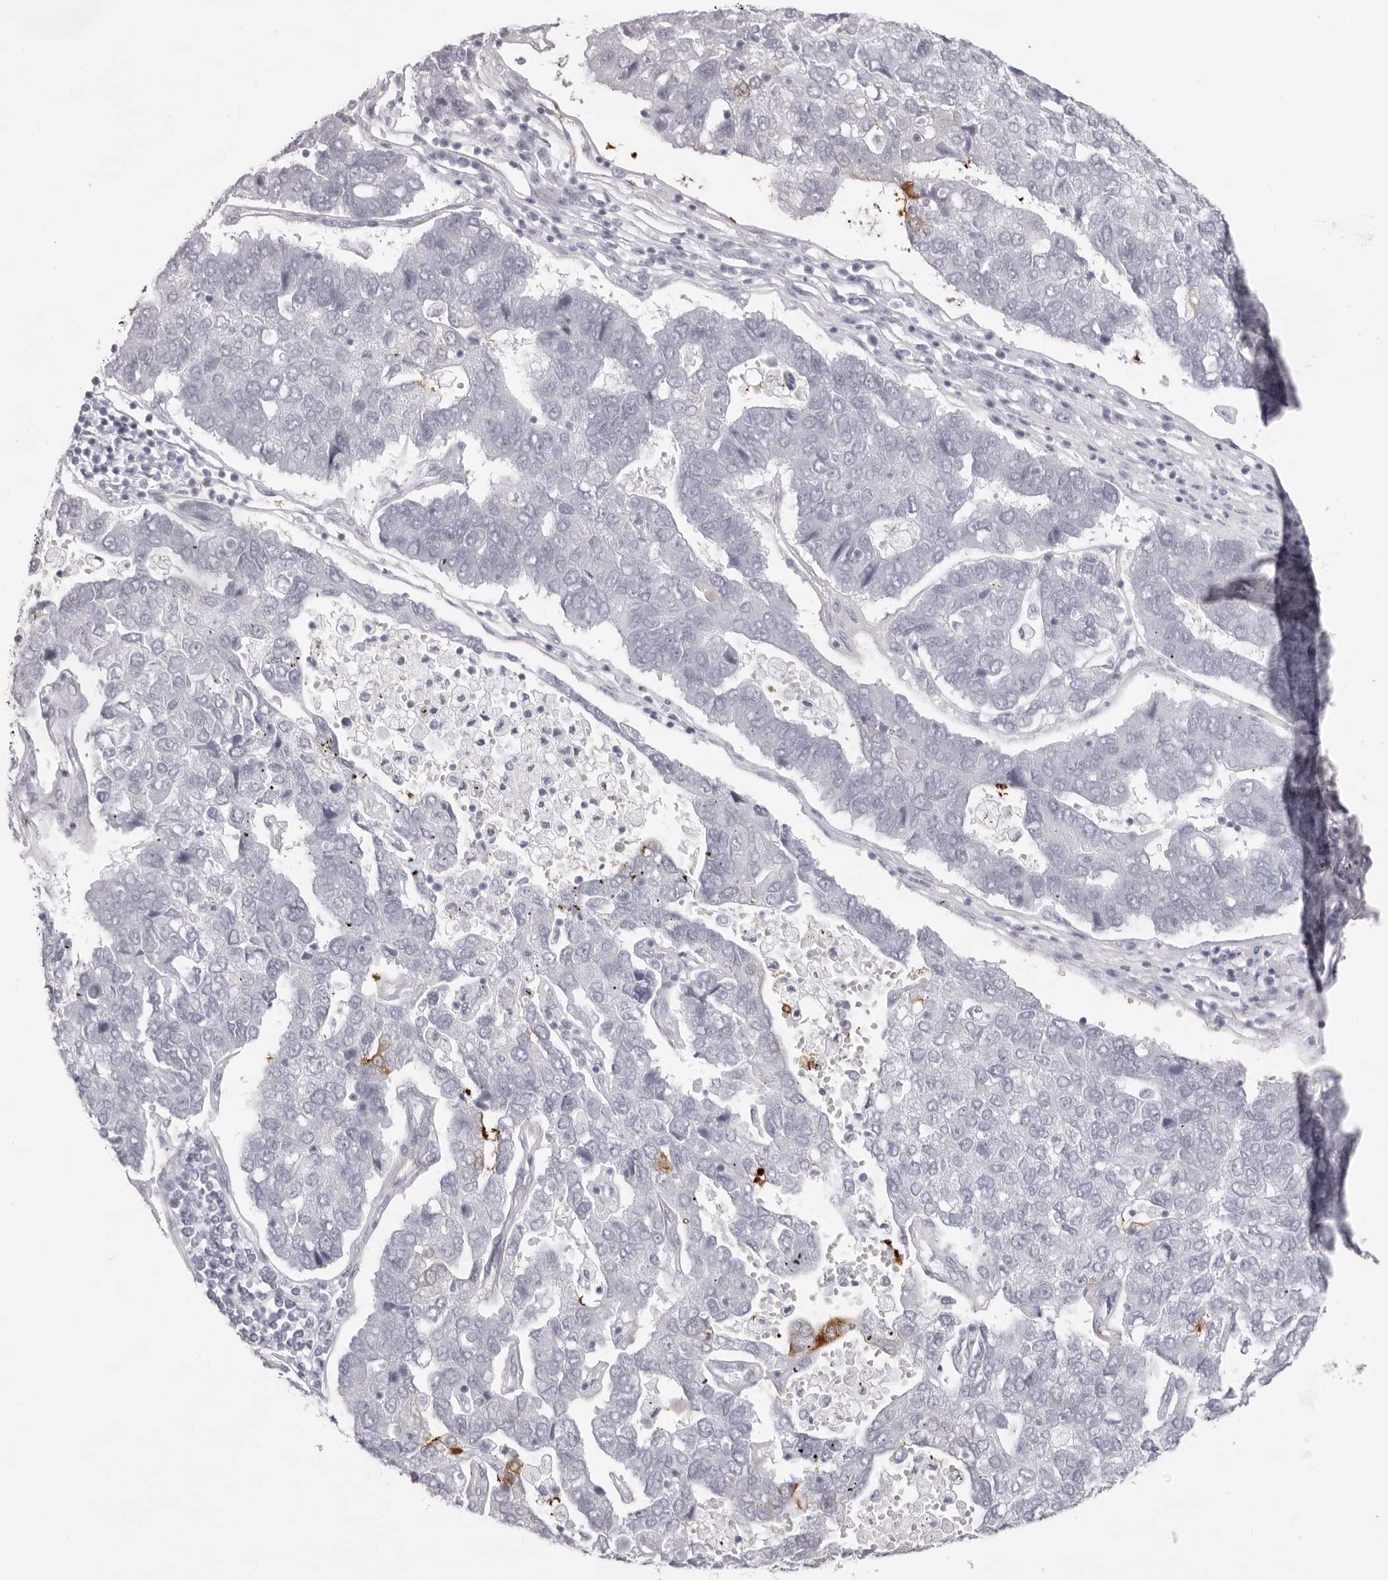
{"staining": {"intensity": "moderate", "quantity": "<25%", "location": "cytoplasmic/membranous"}, "tissue": "pancreatic cancer", "cell_type": "Tumor cells", "image_type": "cancer", "snomed": [{"axis": "morphology", "description": "Adenocarcinoma, NOS"}, {"axis": "topography", "description": "Pancreas"}], "caption": "Immunohistochemistry of human pancreatic cancer displays low levels of moderate cytoplasmic/membranous staining in approximately <25% of tumor cells.", "gene": "SPTA1", "patient": {"sex": "female", "age": 61}}